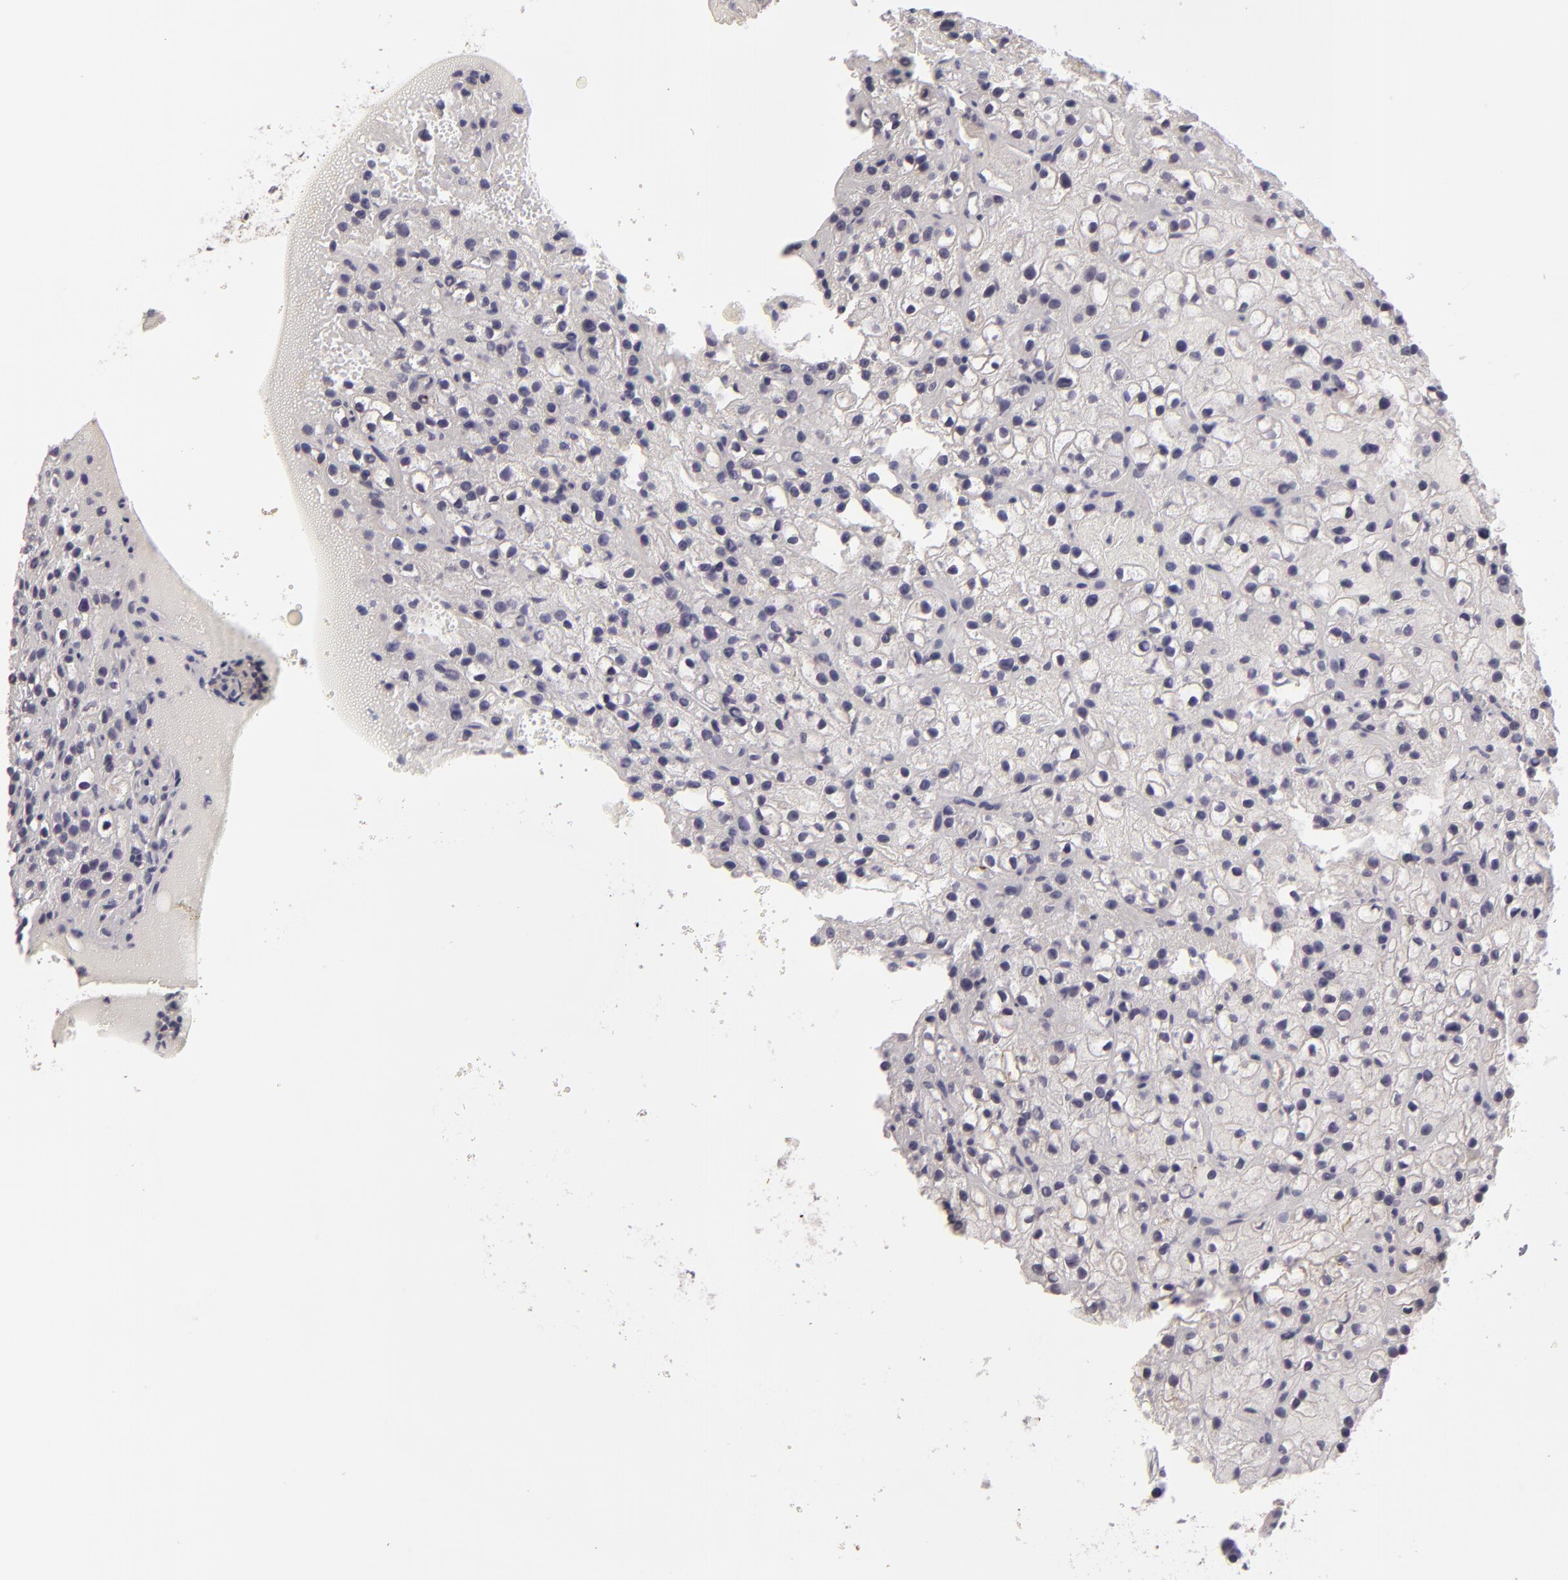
{"staining": {"intensity": "negative", "quantity": "none", "location": "none"}, "tissue": "parathyroid gland", "cell_type": "Glandular cells", "image_type": "normal", "snomed": [{"axis": "morphology", "description": "Normal tissue, NOS"}, {"axis": "topography", "description": "Parathyroid gland"}], "caption": "IHC image of normal parathyroid gland stained for a protein (brown), which shows no staining in glandular cells. (Brightfield microscopy of DAB (3,3'-diaminobenzidine) immunohistochemistry at high magnification).", "gene": "EFS", "patient": {"sex": "female", "age": 71}}